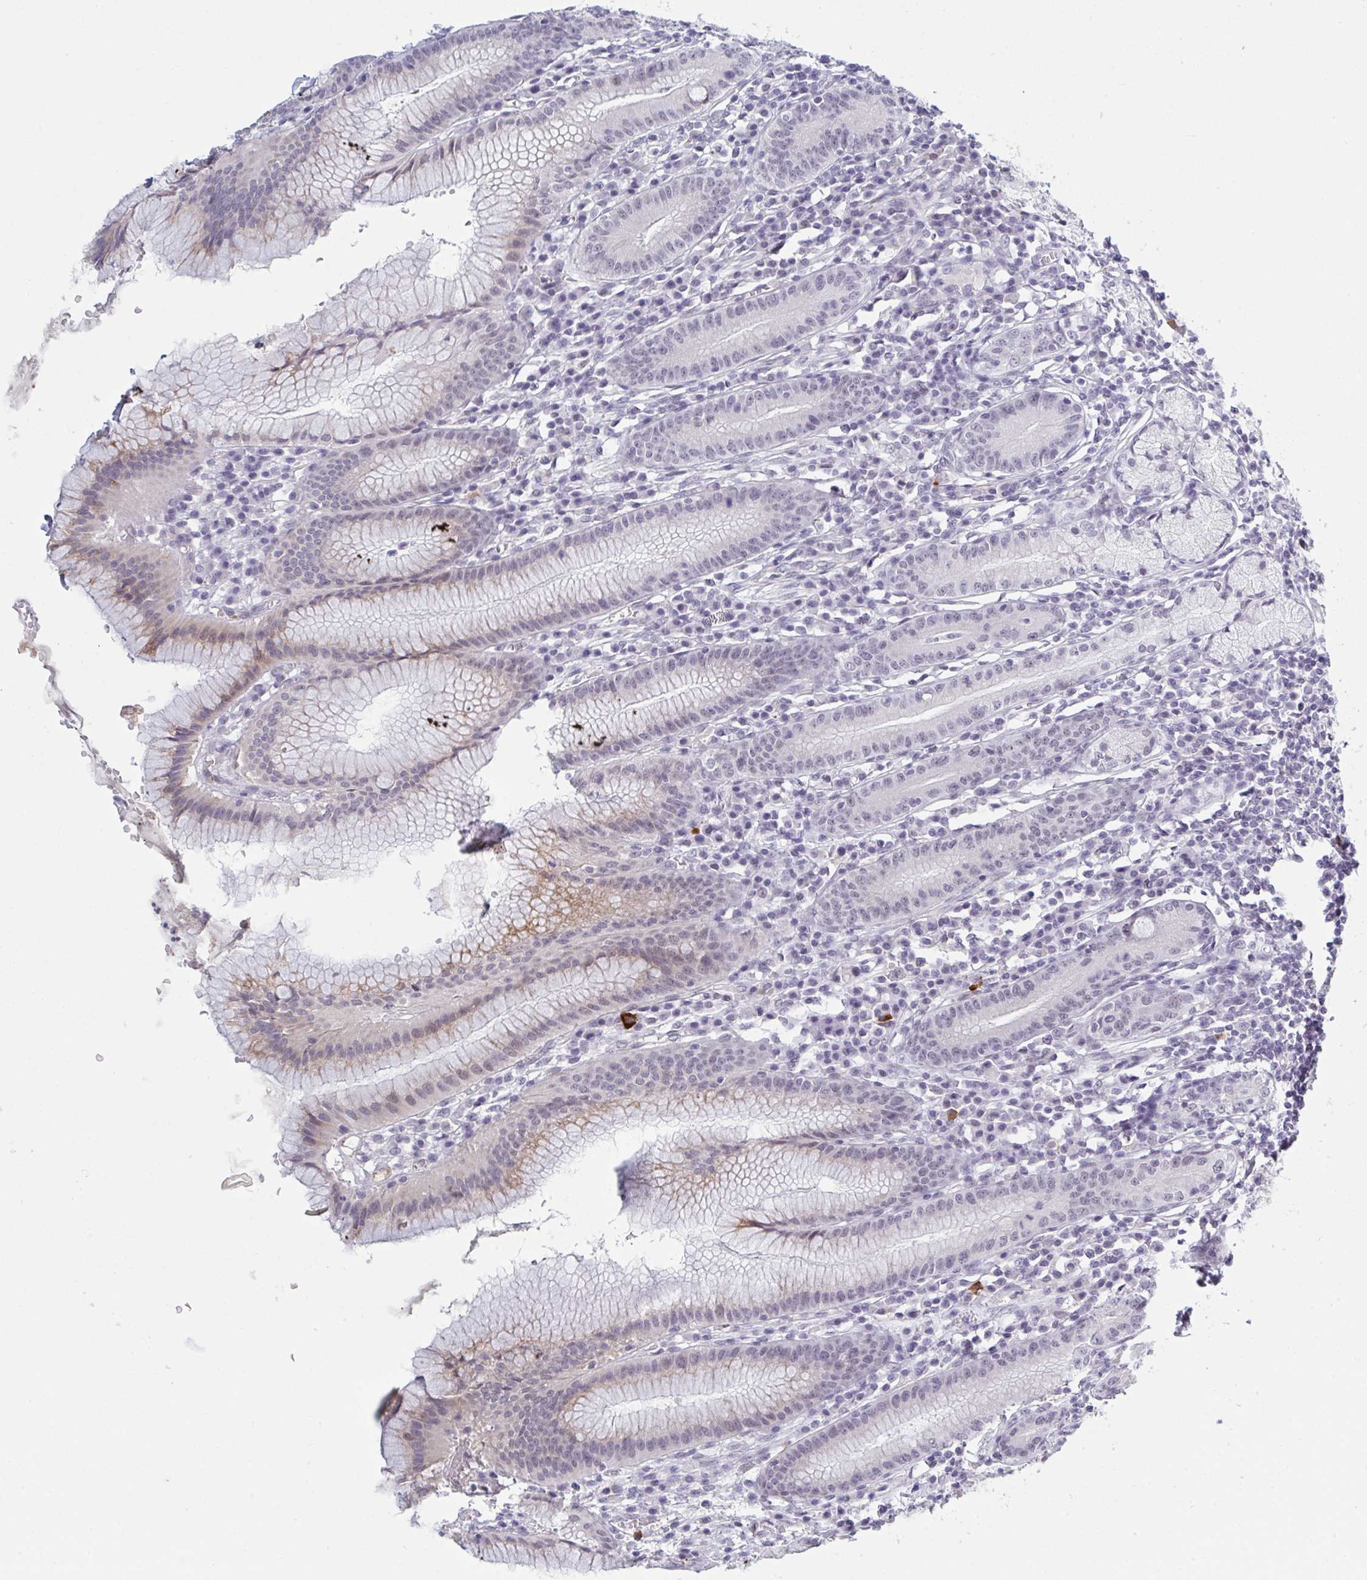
{"staining": {"intensity": "moderate", "quantity": "<25%", "location": "cytoplasmic/membranous,nuclear"}, "tissue": "stomach", "cell_type": "Glandular cells", "image_type": "normal", "snomed": [{"axis": "morphology", "description": "Normal tissue, NOS"}, {"axis": "topography", "description": "Stomach"}], "caption": "Immunohistochemical staining of benign human stomach shows moderate cytoplasmic/membranous,nuclear protein expression in about <25% of glandular cells. The staining was performed using DAB (3,3'-diaminobenzidine), with brown indicating positive protein expression. Nuclei are stained blue with hematoxylin.", "gene": "KDM4D", "patient": {"sex": "male", "age": 55}}